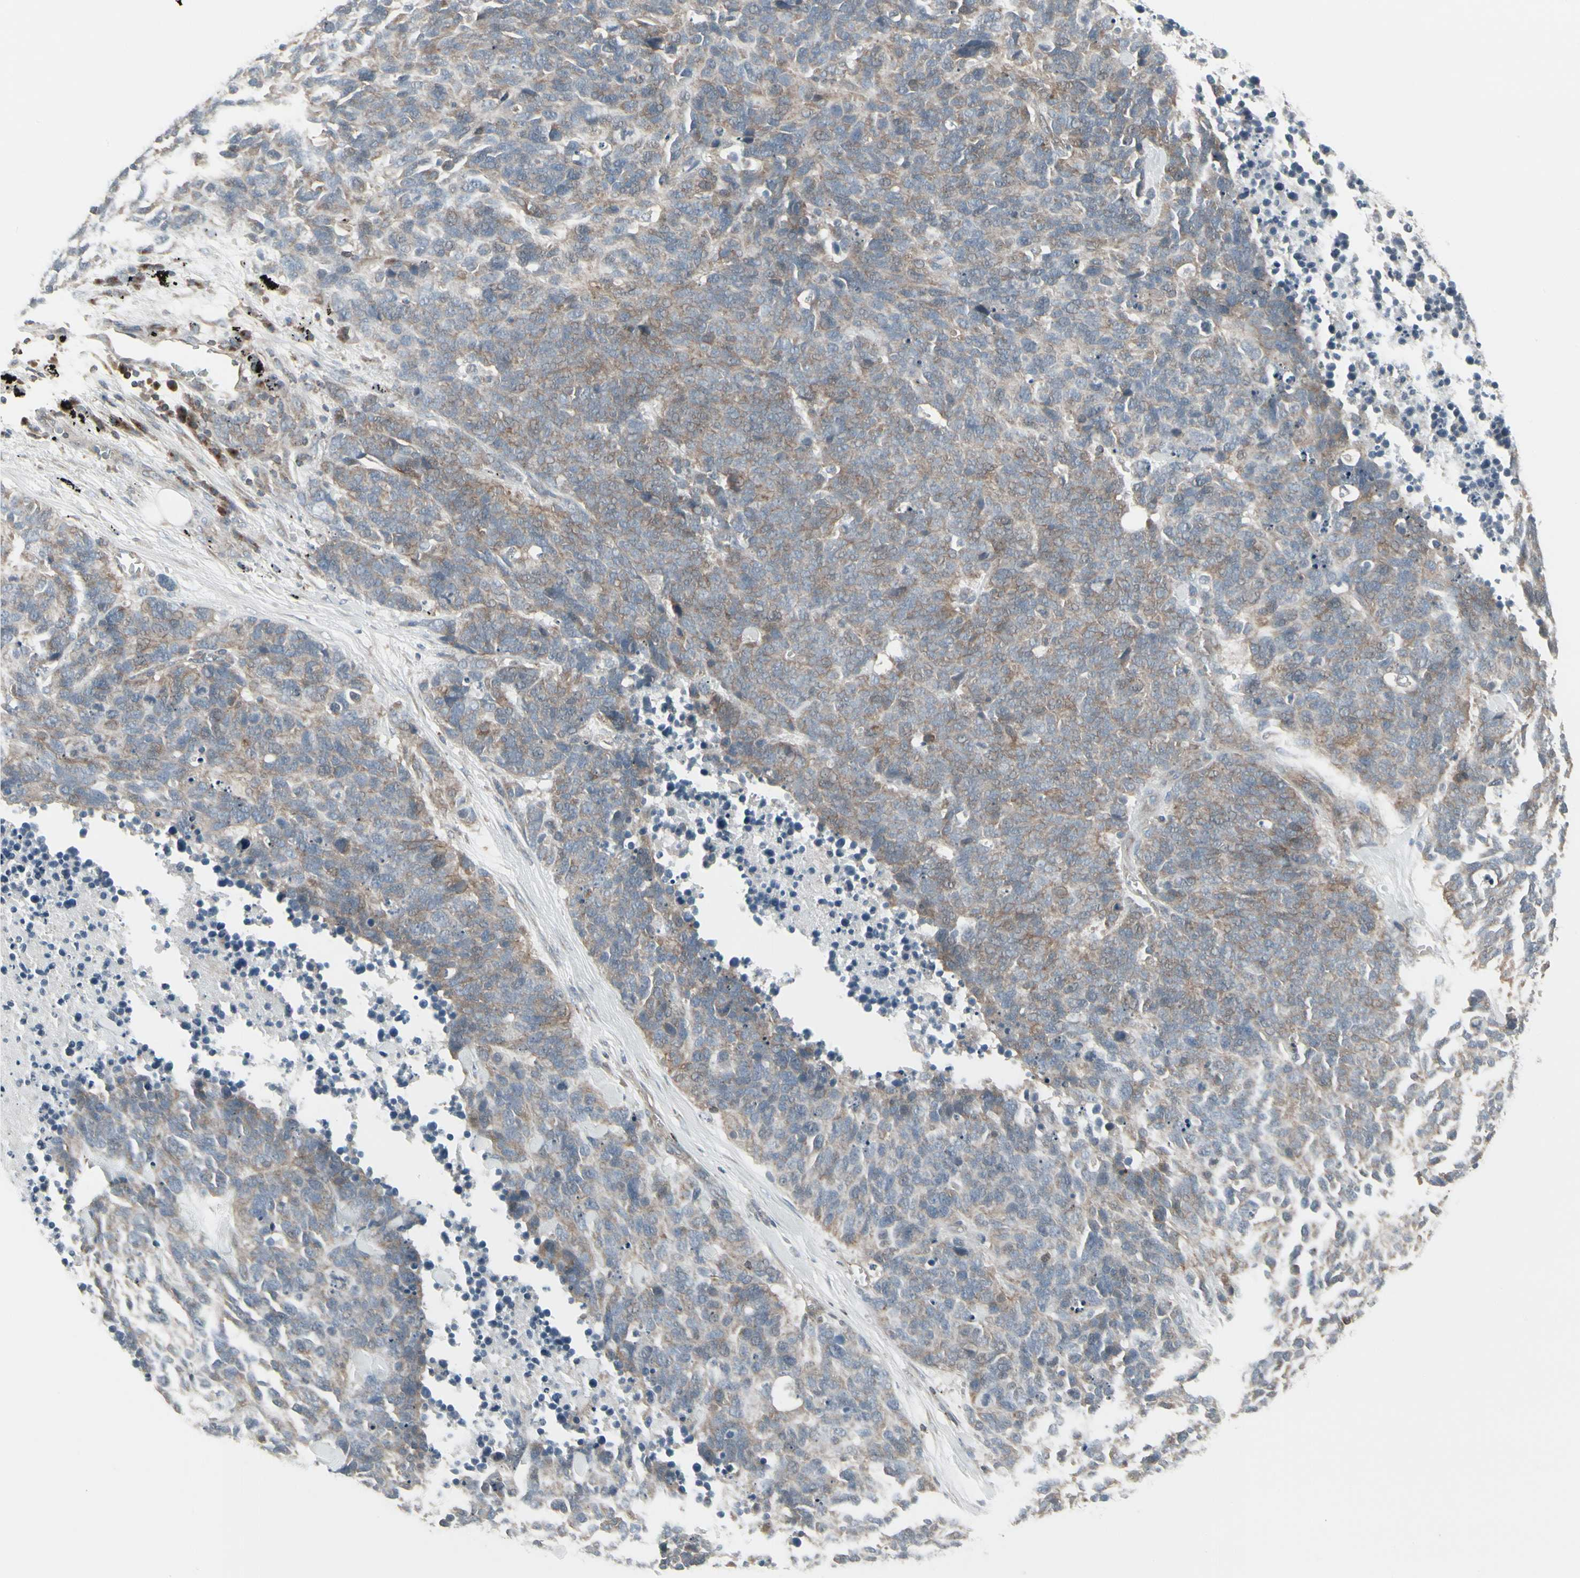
{"staining": {"intensity": "weak", "quantity": ">75%", "location": "cytoplasmic/membranous"}, "tissue": "lung cancer", "cell_type": "Tumor cells", "image_type": "cancer", "snomed": [{"axis": "morphology", "description": "Neoplasm, malignant, NOS"}, {"axis": "topography", "description": "Lung"}], "caption": "Immunohistochemical staining of human malignant neoplasm (lung) shows weak cytoplasmic/membranous protein expression in about >75% of tumor cells. The staining was performed using DAB, with brown indicating positive protein expression. Nuclei are stained blue with hematoxylin.", "gene": "EPS15", "patient": {"sex": "female", "age": 58}}